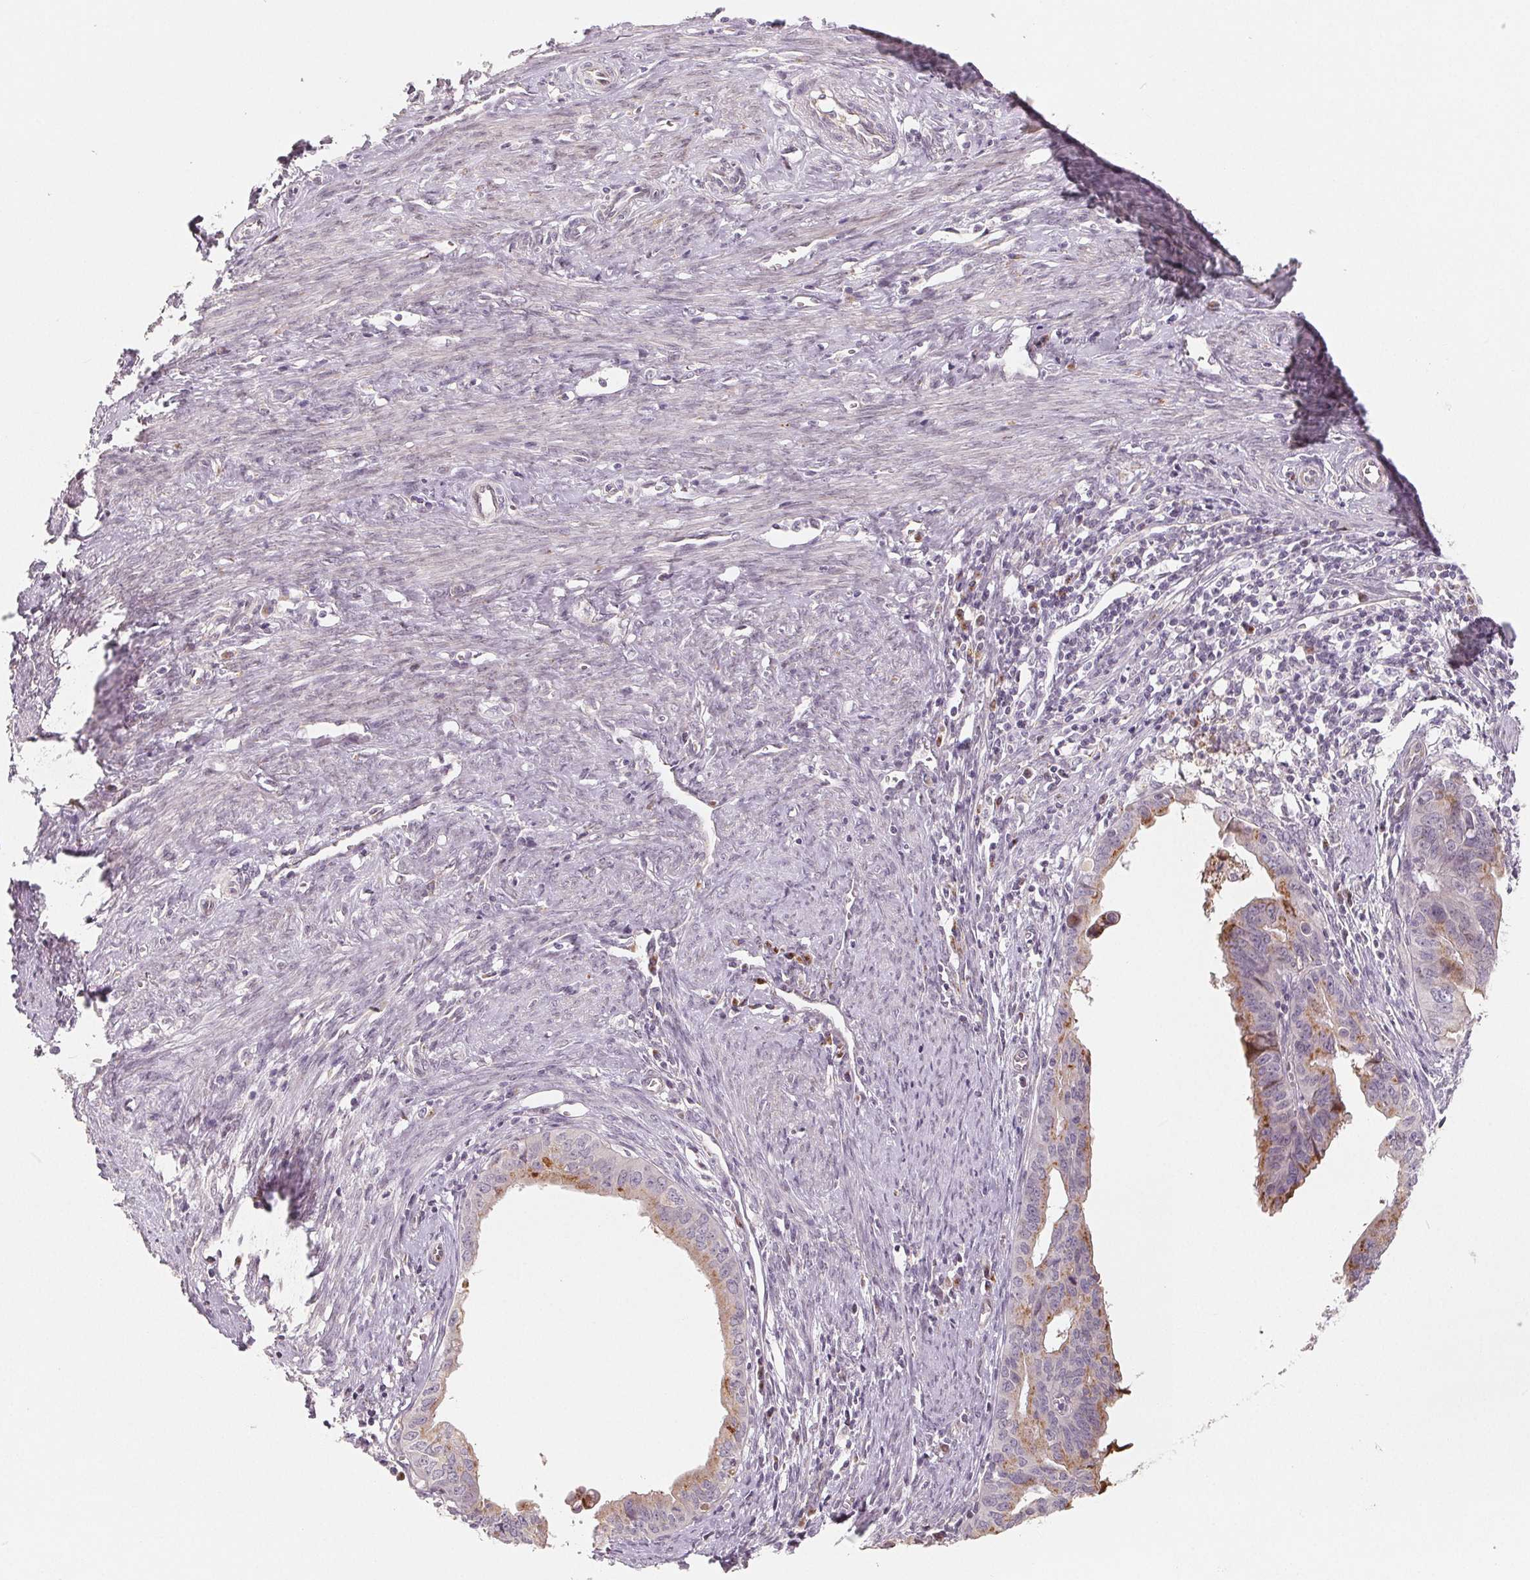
{"staining": {"intensity": "weak", "quantity": "25%-75%", "location": "cytoplasmic/membranous"}, "tissue": "endometrial cancer", "cell_type": "Tumor cells", "image_type": "cancer", "snomed": [{"axis": "morphology", "description": "Adenocarcinoma, NOS"}, {"axis": "topography", "description": "Endometrium"}], "caption": "Brown immunohistochemical staining in adenocarcinoma (endometrial) reveals weak cytoplasmic/membranous staining in about 25%-75% of tumor cells.", "gene": "TMSB15B", "patient": {"sex": "female", "age": 65}}